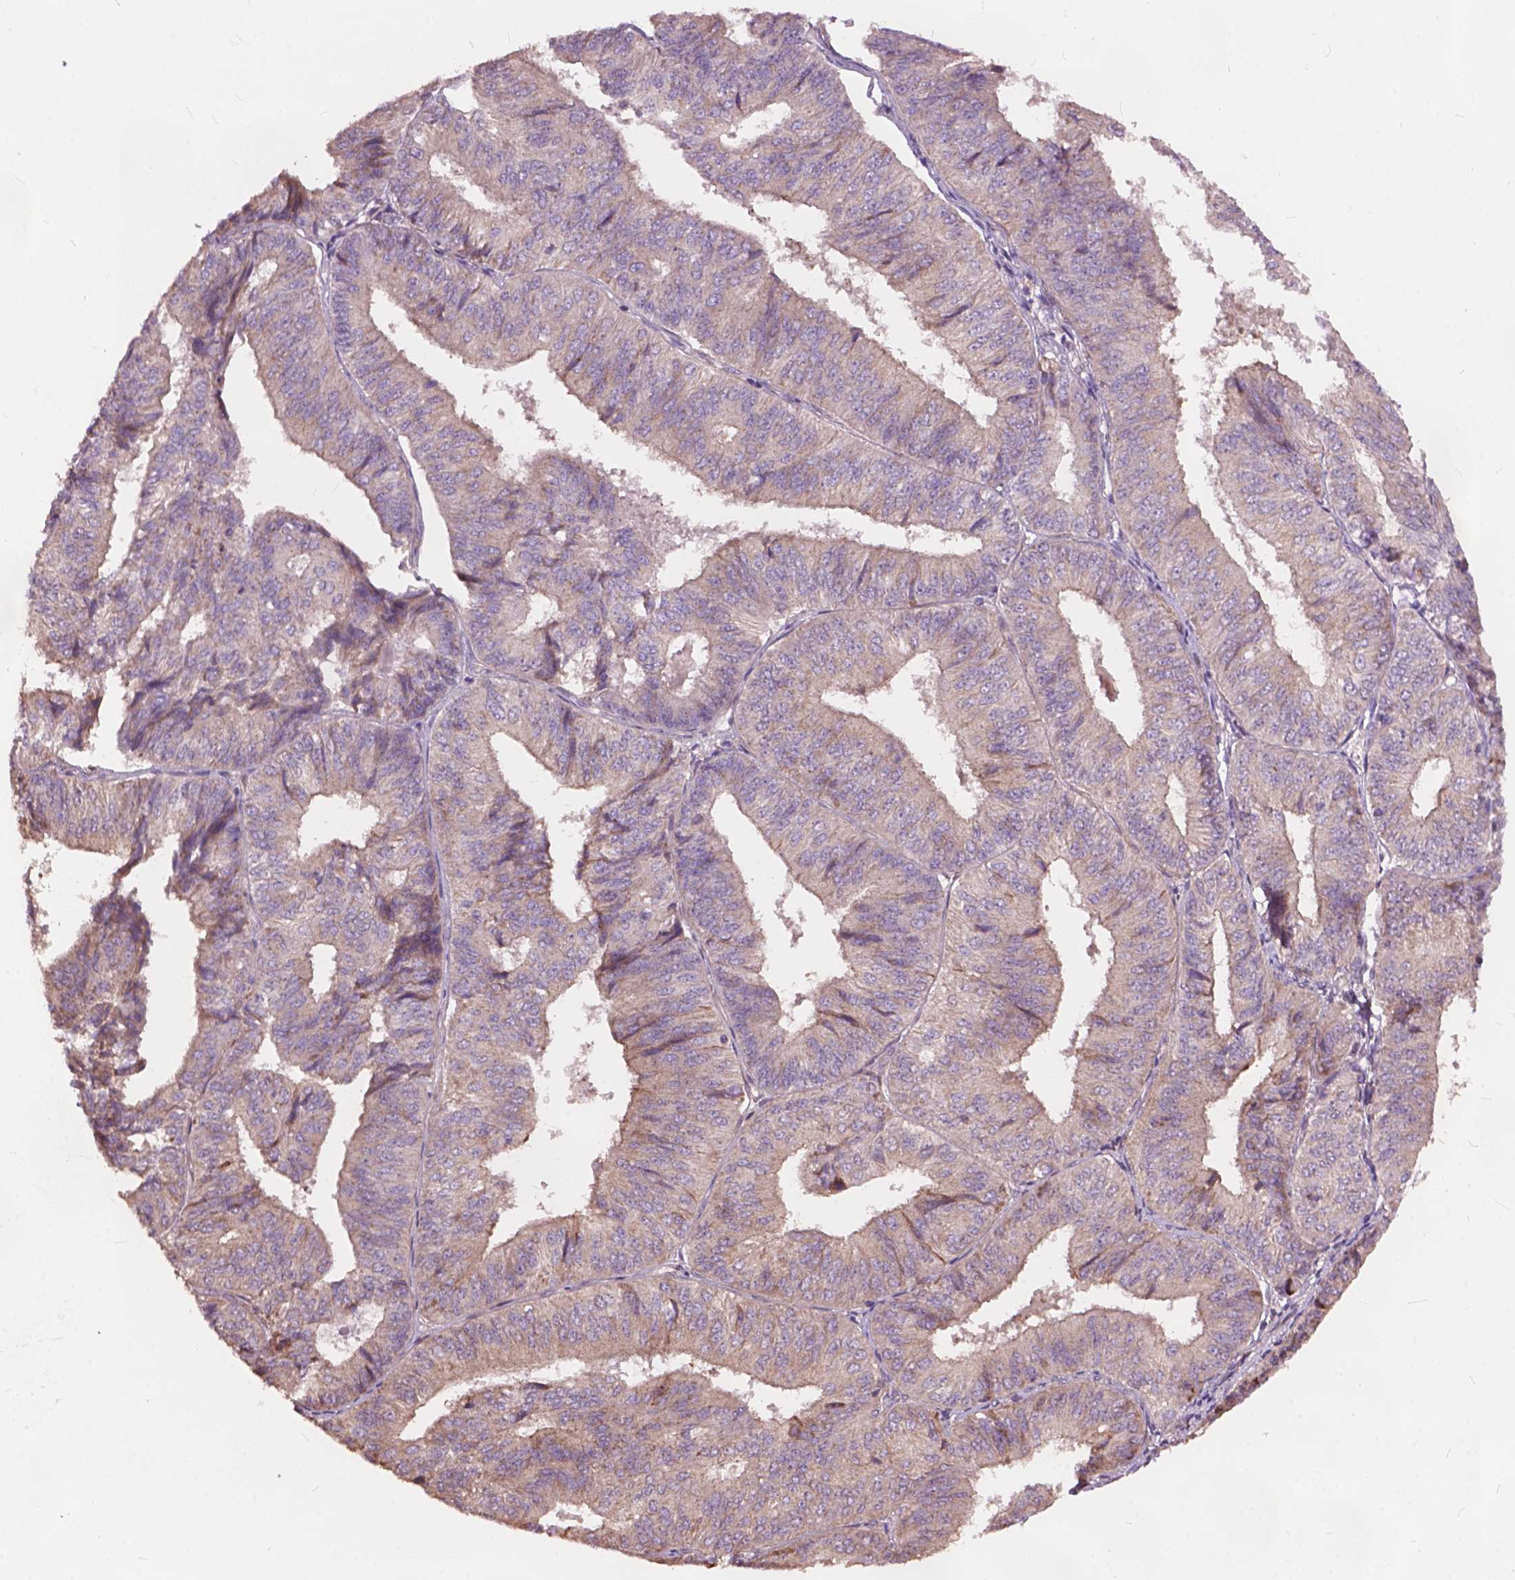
{"staining": {"intensity": "weak", "quantity": "<25%", "location": "cytoplasmic/membranous"}, "tissue": "endometrial cancer", "cell_type": "Tumor cells", "image_type": "cancer", "snomed": [{"axis": "morphology", "description": "Adenocarcinoma, NOS"}, {"axis": "topography", "description": "Endometrium"}], "caption": "The immunohistochemistry (IHC) photomicrograph has no significant staining in tumor cells of adenocarcinoma (endometrial) tissue.", "gene": "FNIP1", "patient": {"sex": "female", "age": 58}}